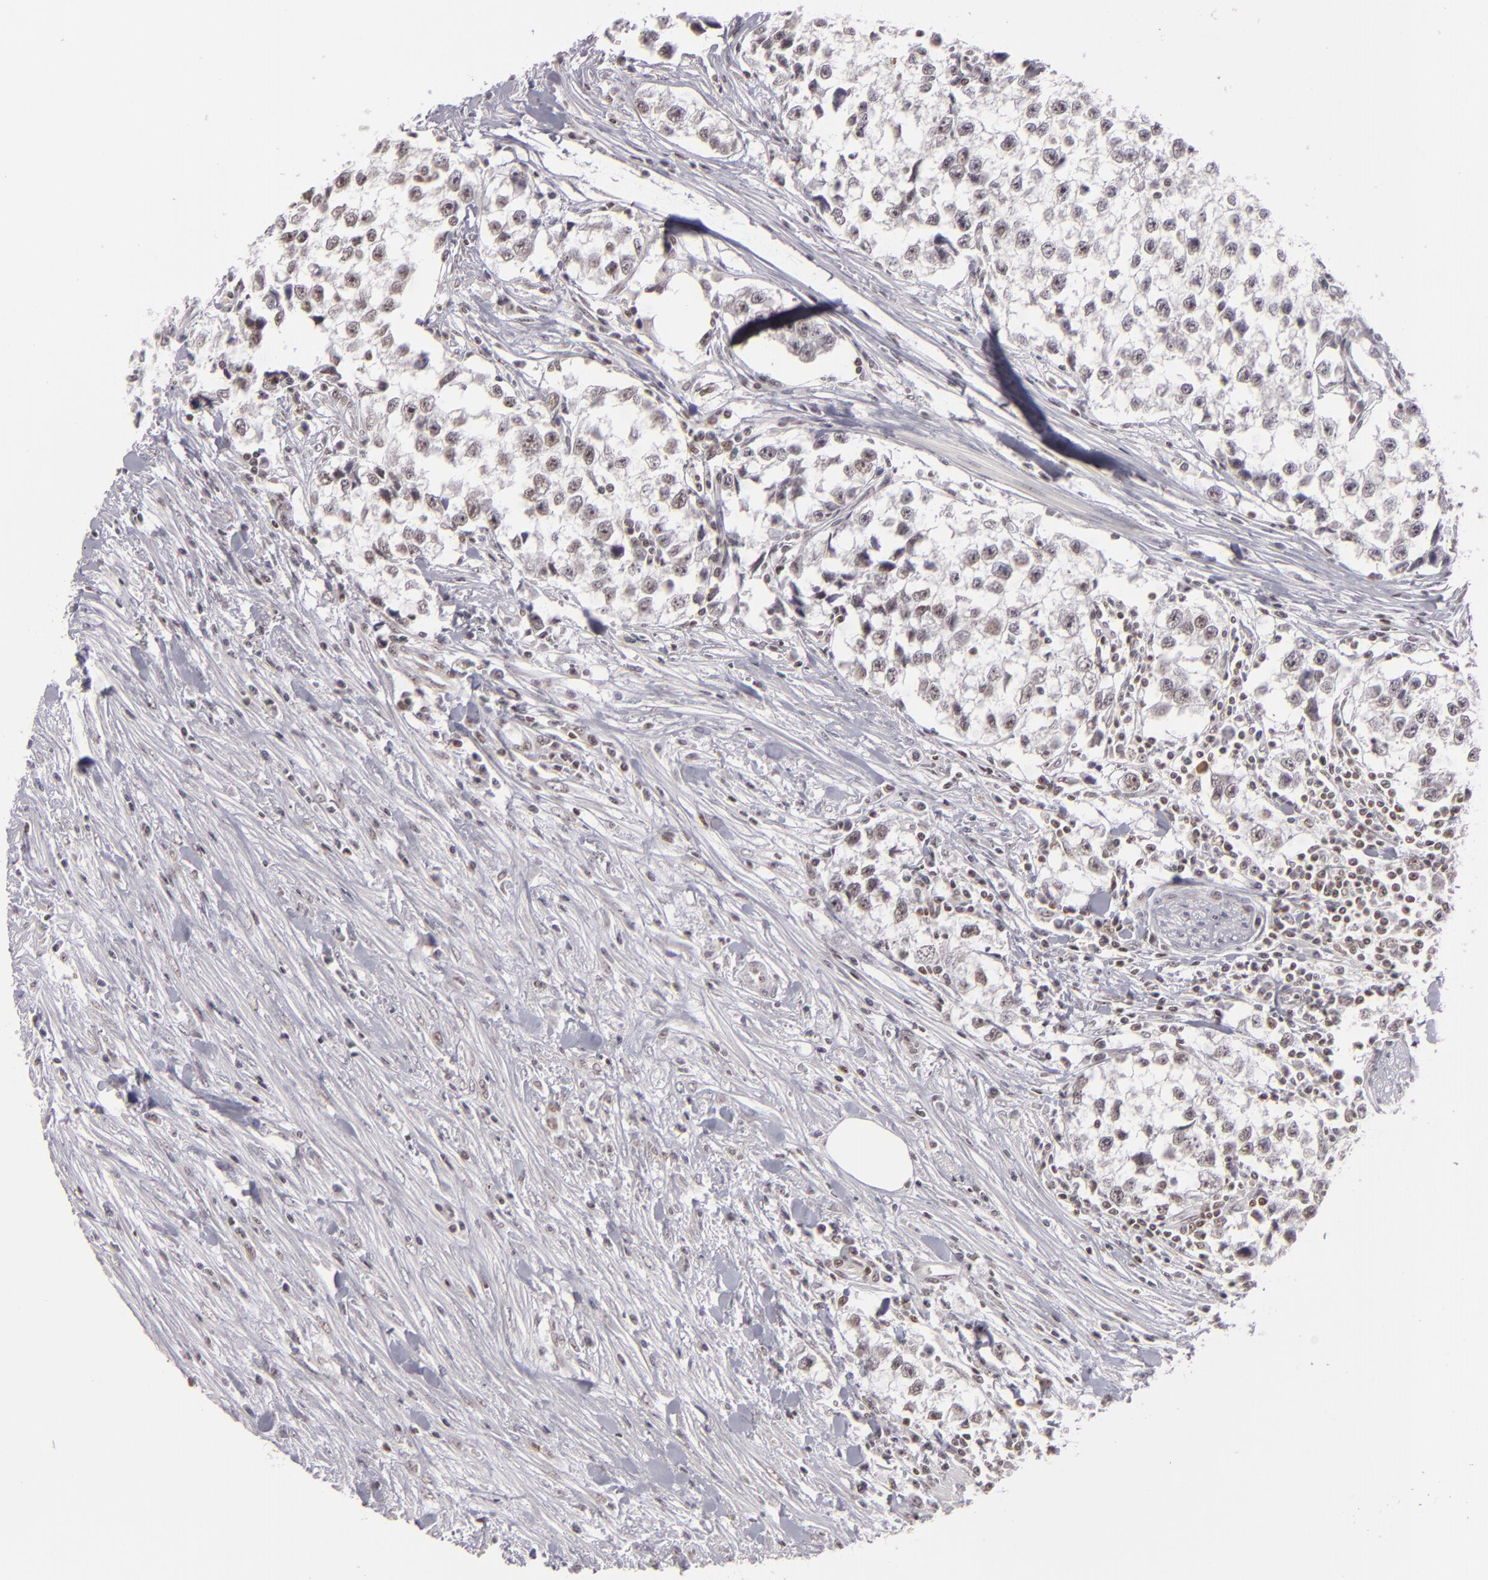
{"staining": {"intensity": "weak", "quantity": "<25%", "location": "nuclear"}, "tissue": "testis cancer", "cell_type": "Tumor cells", "image_type": "cancer", "snomed": [{"axis": "morphology", "description": "Seminoma, NOS"}, {"axis": "morphology", "description": "Carcinoma, Embryonal, NOS"}, {"axis": "topography", "description": "Testis"}], "caption": "Seminoma (testis) stained for a protein using IHC shows no expression tumor cells.", "gene": "DAXX", "patient": {"sex": "male", "age": 30}}